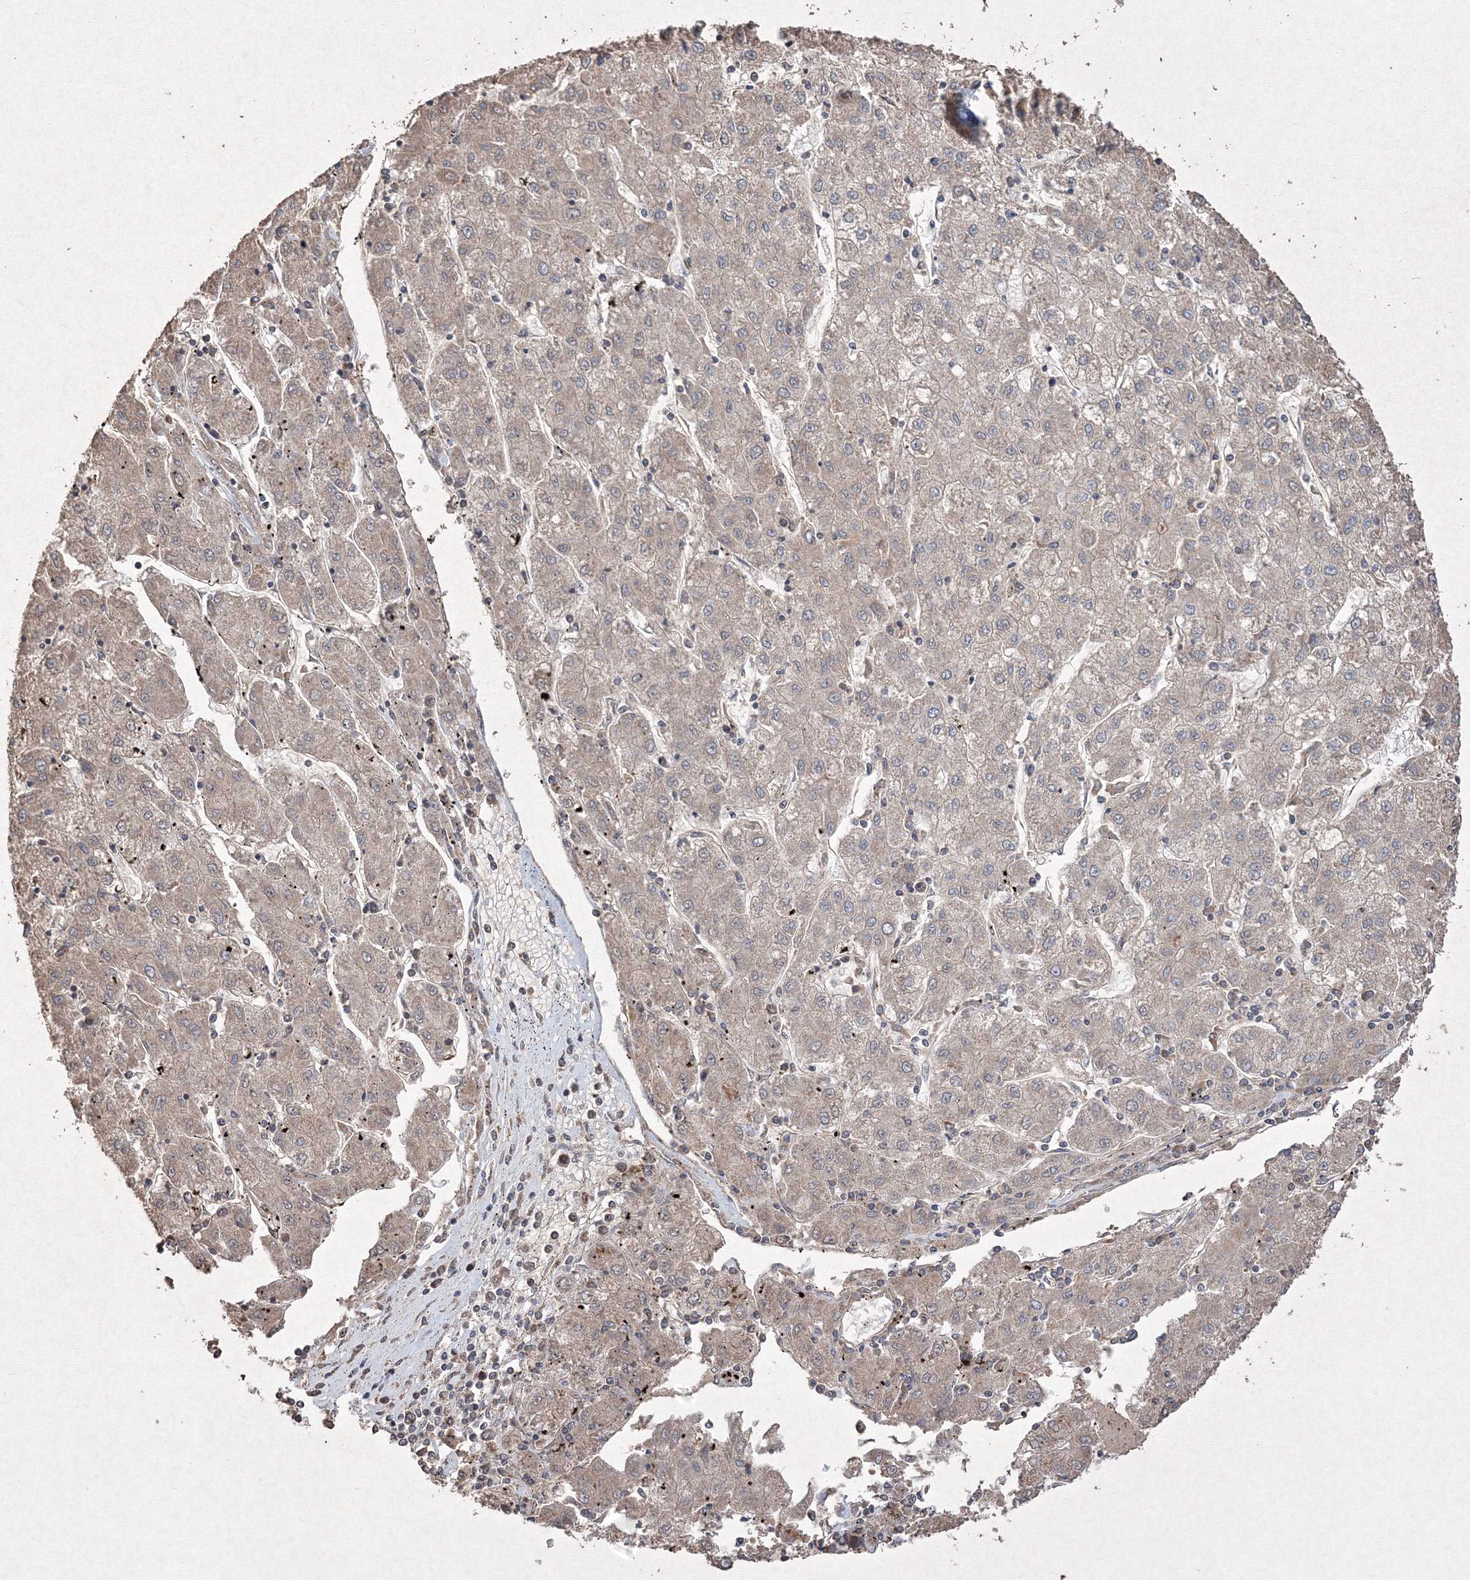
{"staining": {"intensity": "weak", "quantity": ">75%", "location": "cytoplasmic/membranous"}, "tissue": "liver cancer", "cell_type": "Tumor cells", "image_type": "cancer", "snomed": [{"axis": "morphology", "description": "Carcinoma, Hepatocellular, NOS"}, {"axis": "topography", "description": "Liver"}], "caption": "Protein positivity by IHC demonstrates weak cytoplasmic/membranous expression in approximately >75% of tumor cells in hepatocellular carcinoma (liver).", "gene": "GRSF1", "patient": {"sex": "male", "age": 72}}